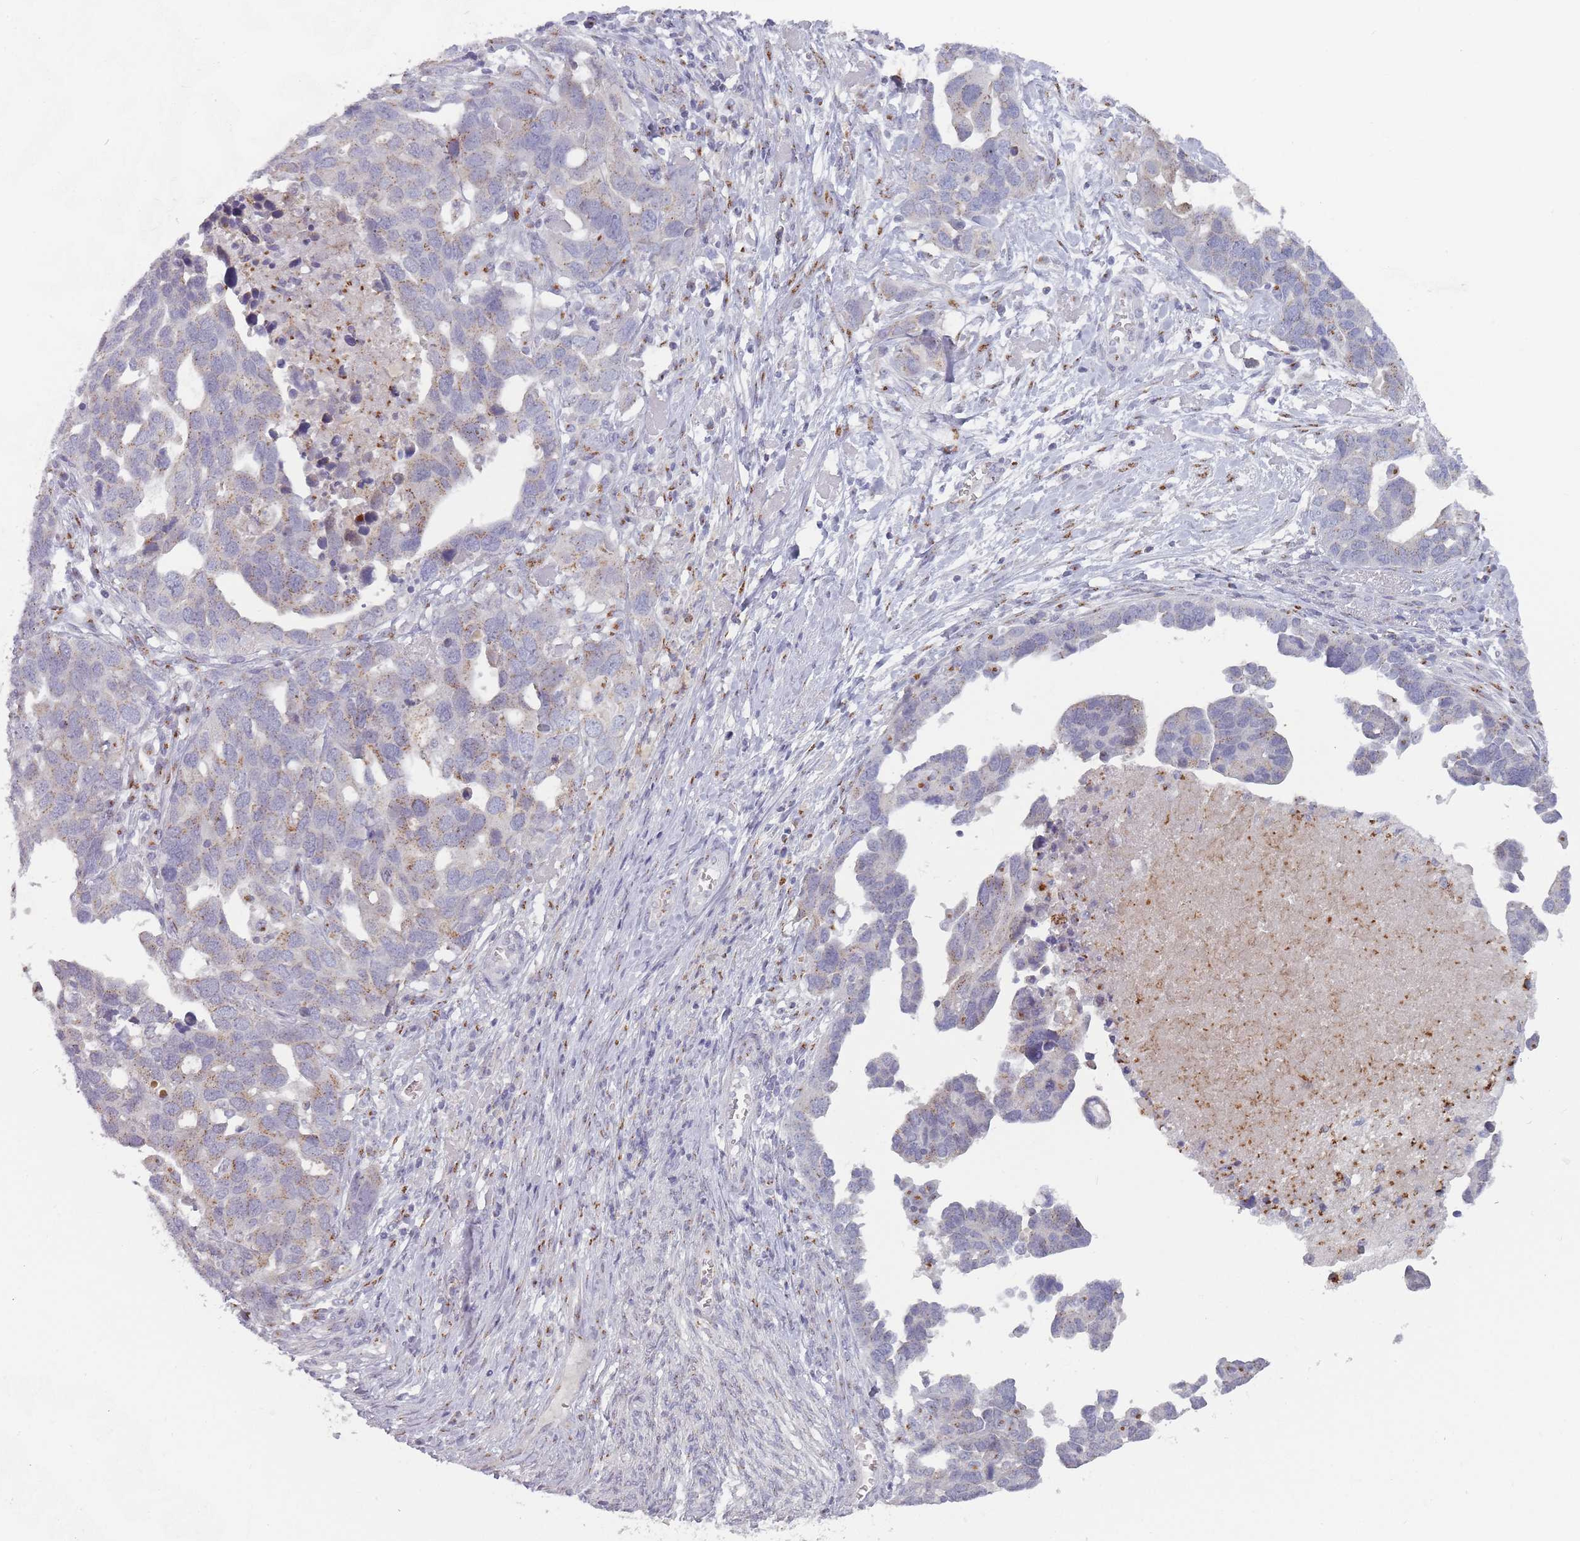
{"staining": {"intensity": "moderate", "quantity": "25%-75%", "location": "cytoplasmic/membranous"}, "tissue": "ovarian cancer", "cell_type": "Tumor cells", "image_type": "cancer", "snomed": [{"axis": "morphology", "description": "Cystadenocarcinoma, serous, NOS"}, {"axis": "topography", "description": "Ovary"}], "caption": "This is a histology image of immunohistochemistry (IHC) staining of ovarian serous cystadenocarcinoma, which shows moderate expression in the cytoplasmic/membranous of tumor cells.", "gene": "MAN1B1", "patient": {"sex": "female", "age": 54}}